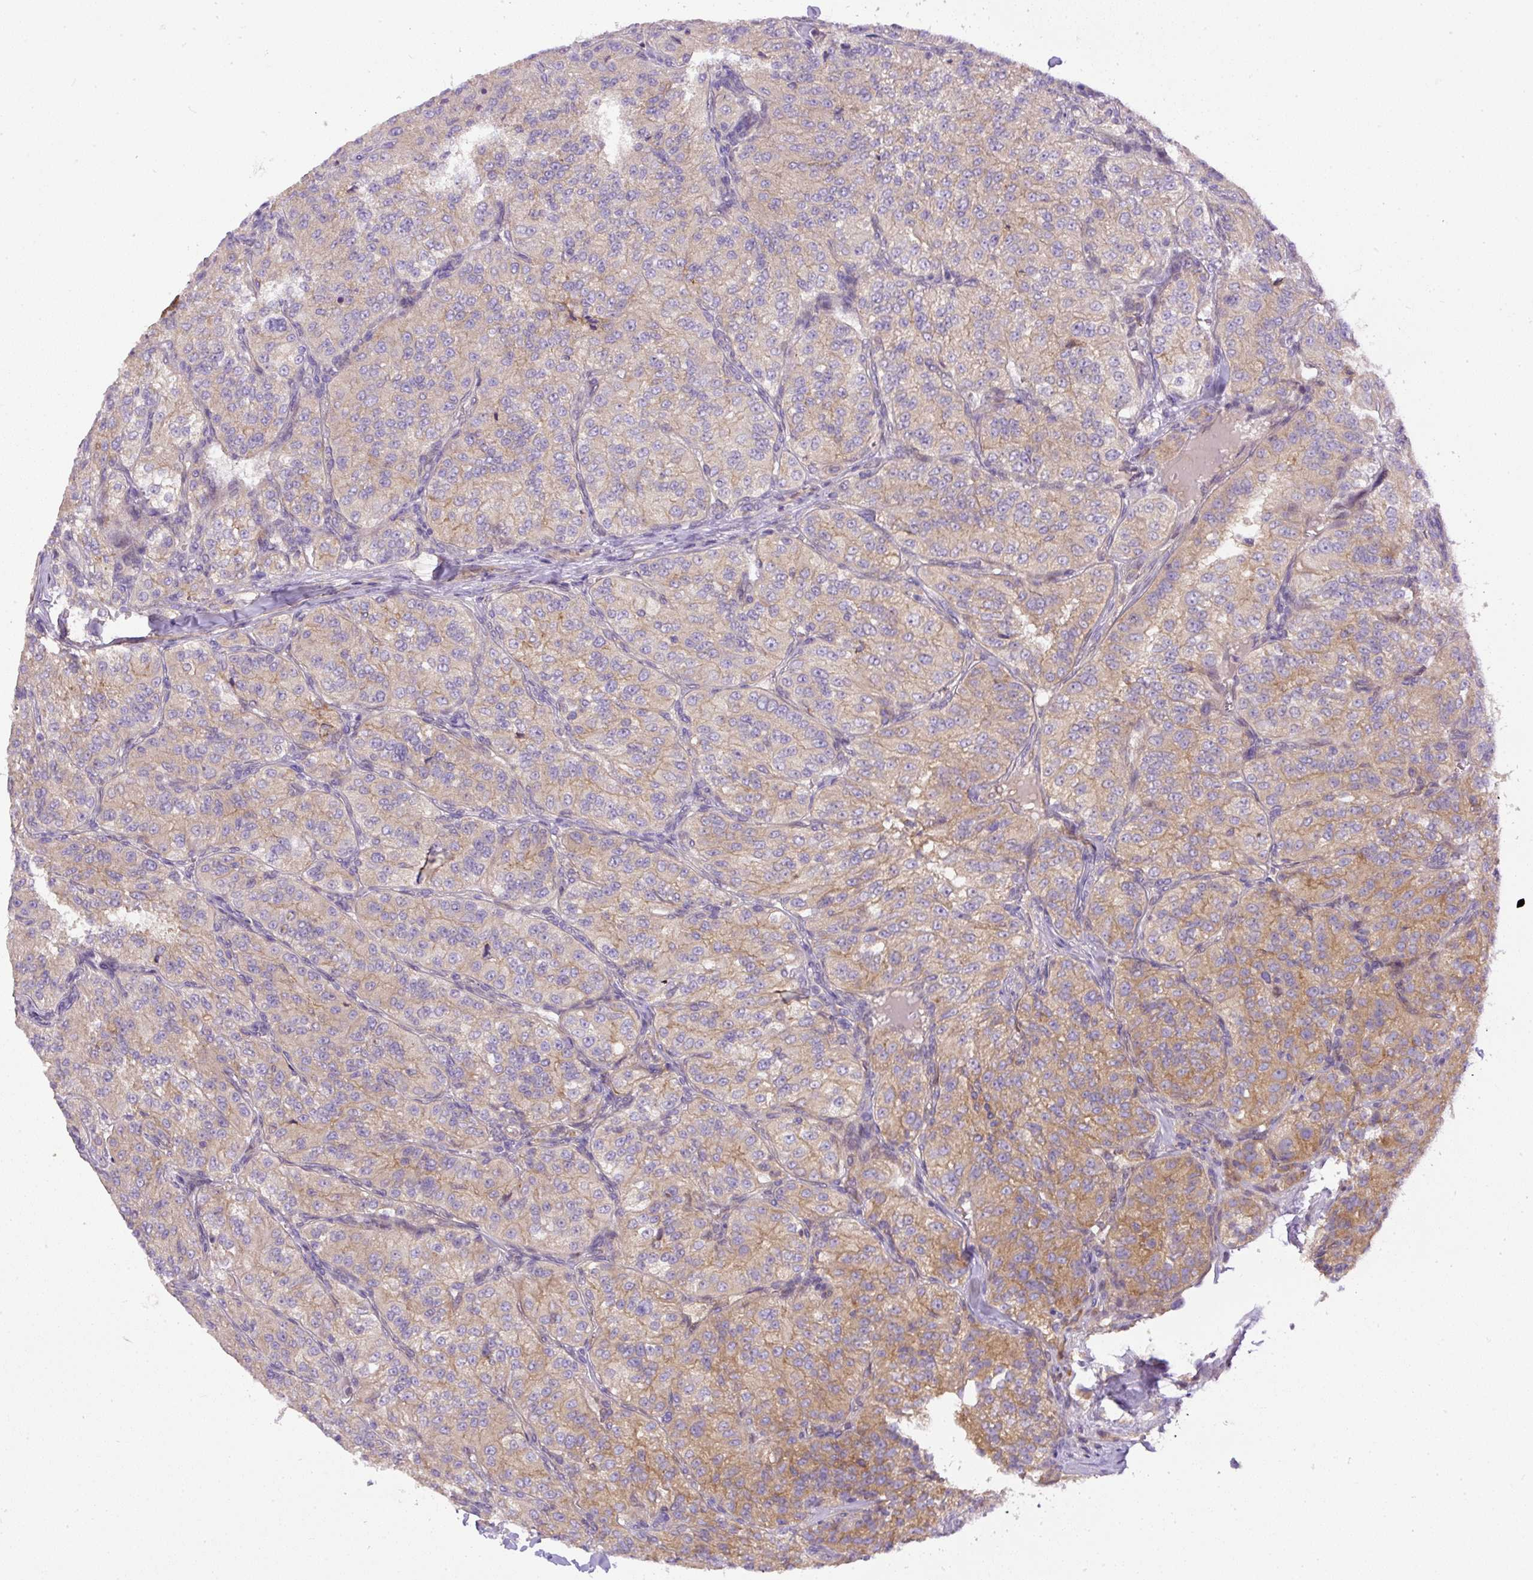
{"staining": {"intensity": "moderate", "quantity": ">75%", "location": "cytoplasmic/membranous"}, "tissue": "renal cancer", "cell_type": "Tumor cells", "image_type": "cancer", "snomed": [{"axis": "morphology", "description": "Adenocarcinoma, NOS"}, {"axis": "topography", "description": "Kidney"}], "caption": "Moderate cytoplasmic/membranous expression for a protein is seen in about >75% of tumor cells of renal adenocarcinoma using IHC.", "gene": "DAPK1", "patient": {"sex": "female", "age": 63}}